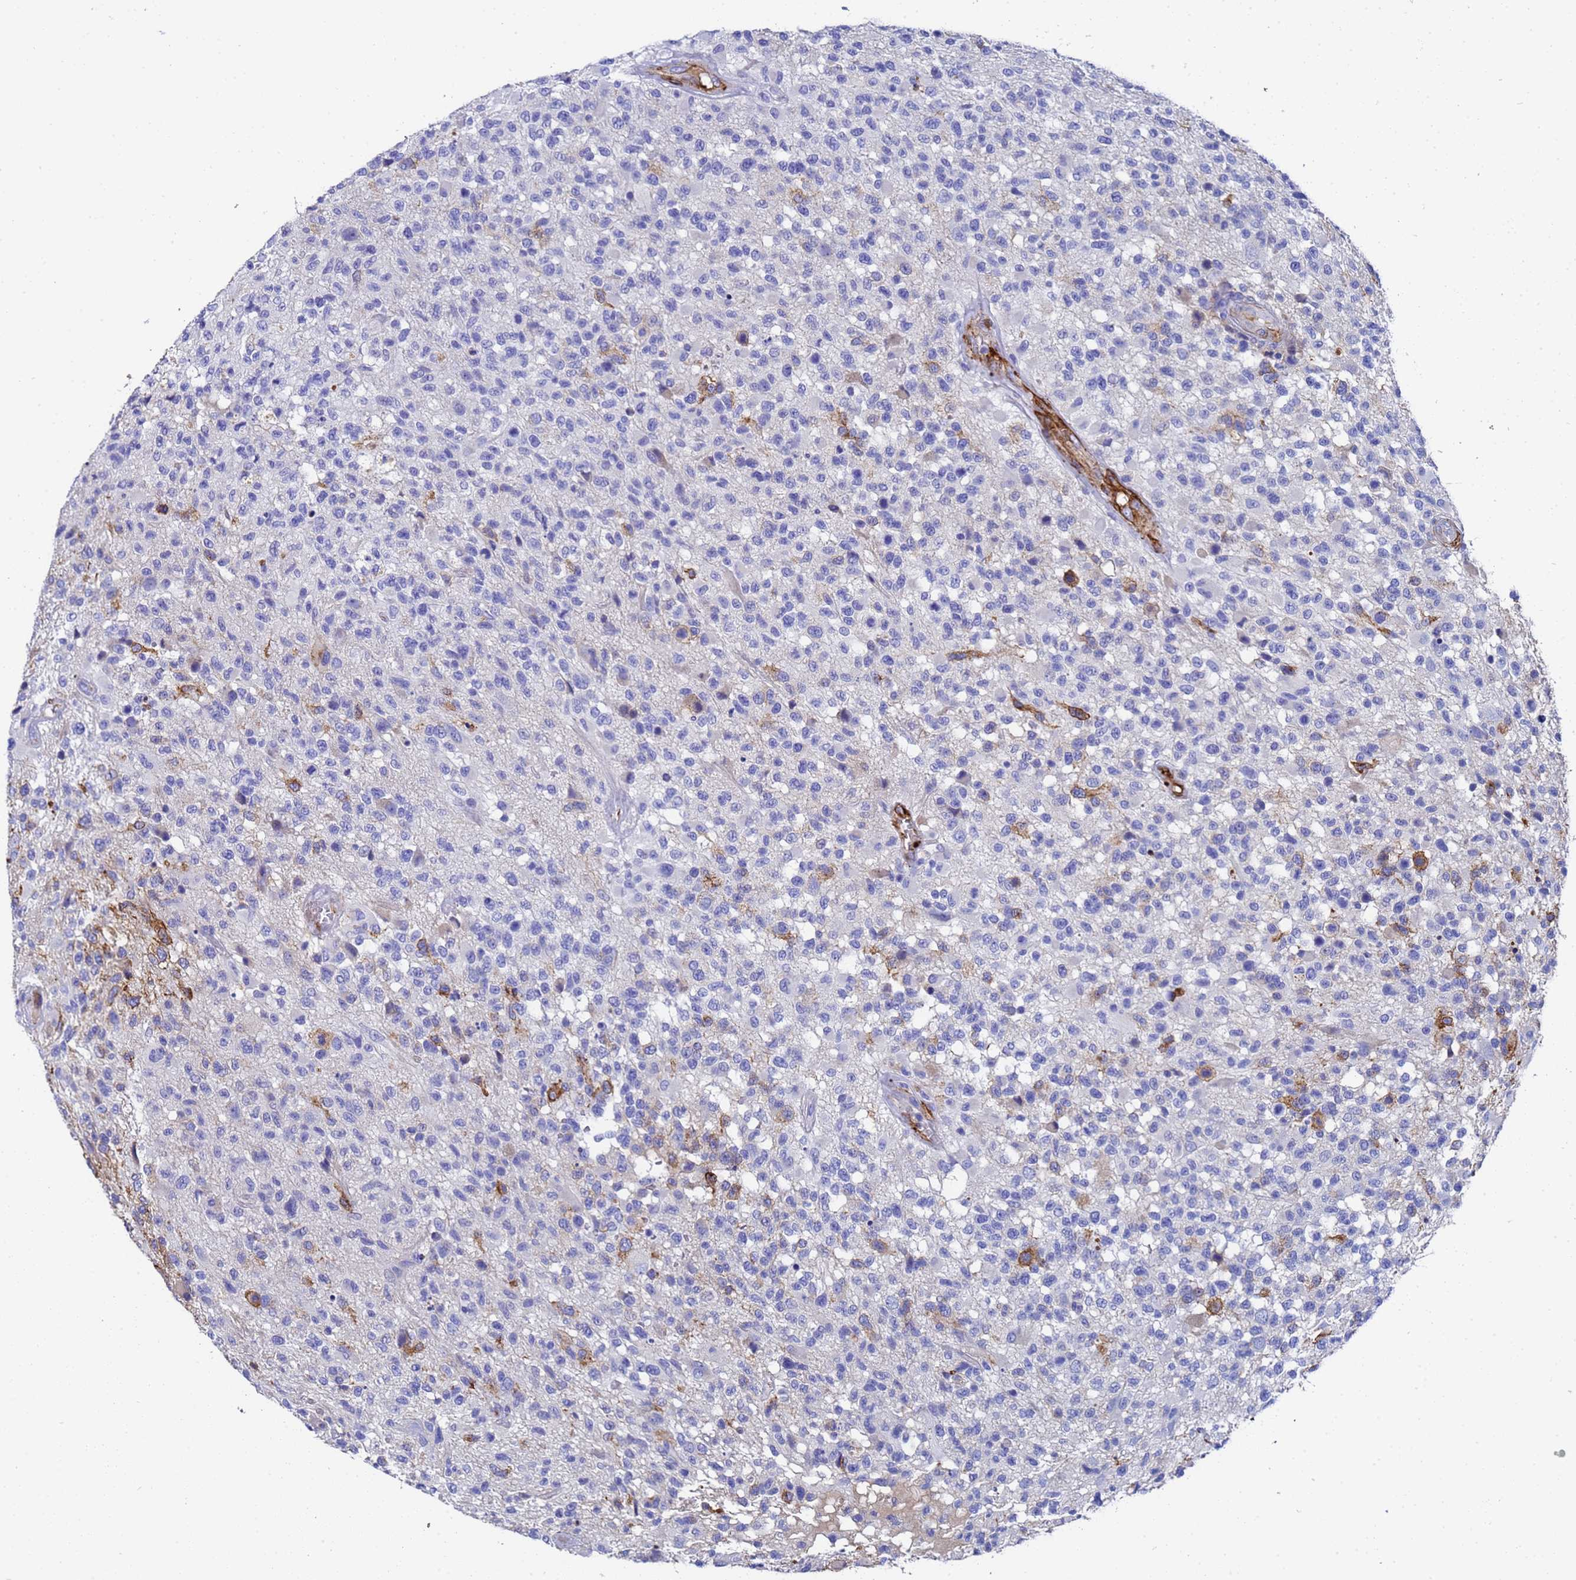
{"staining": {"intensity": "moderate", "quantity": "<25%", "location": "cytoplasmic/membranous"}, "tissue": "glioma", "cell_type": "Tumor cells", "image_type": "cancer", "snomed": [{"axis": "morphology", "description": "Glioma, malignant, High grade"}, {"axis": "morphology", "description": "Glioblastoma, NOS"}, {"axis": "topography", "description": "Brain"}], "caption": "Immunohistochemical staining of human glioma reveals moderate cytoplasmic/membranous protein expression in approximately <25% of tumor cells.", "gene": "ADIPOQ", "patient": {"sex": "male", "age": 60}}